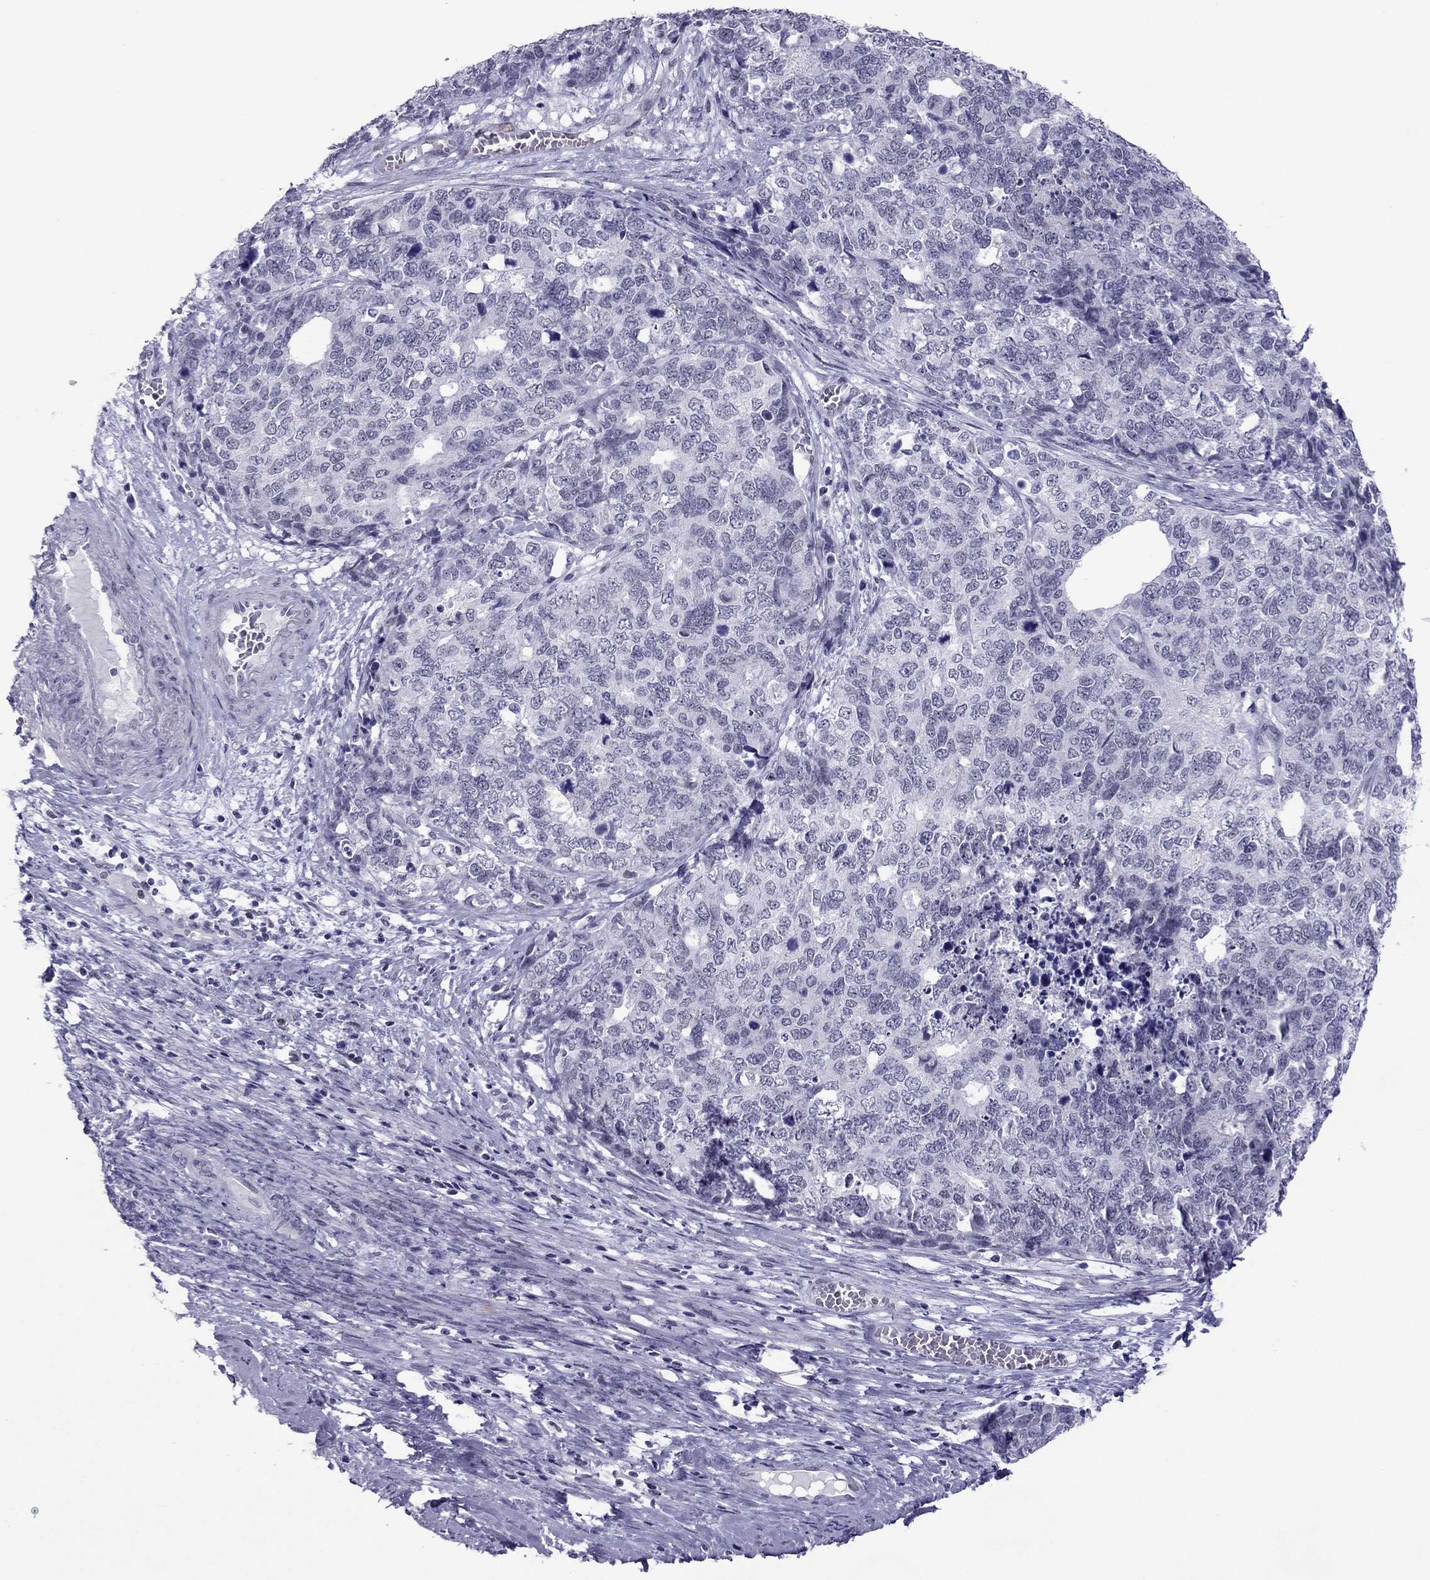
{"staining": {"intensity": "negative", "quantity": "none", "location": "none"}, "tissue": "cervical cancer", "cell_type": "Tumor cells", "image_type": "cancer", "snomed": [{"axis": "morphology", "description": "Squamous cell carcinoma, NOS"}, {"axis": "topography", "description": "Cervix"}], "caption": "This micrograph is of squamous cell carcinoma (cervical) stained with immunohistochemistry to label a protein in brown with the nuclei are counter-stained blue. There is no staining in tumor cells. The staining is performed using DAB brown chromogen with nuclei counter-stained in using hematoxylin.", "gene": "MYLK3", "patient": {"sex": "female", "age": 63}}